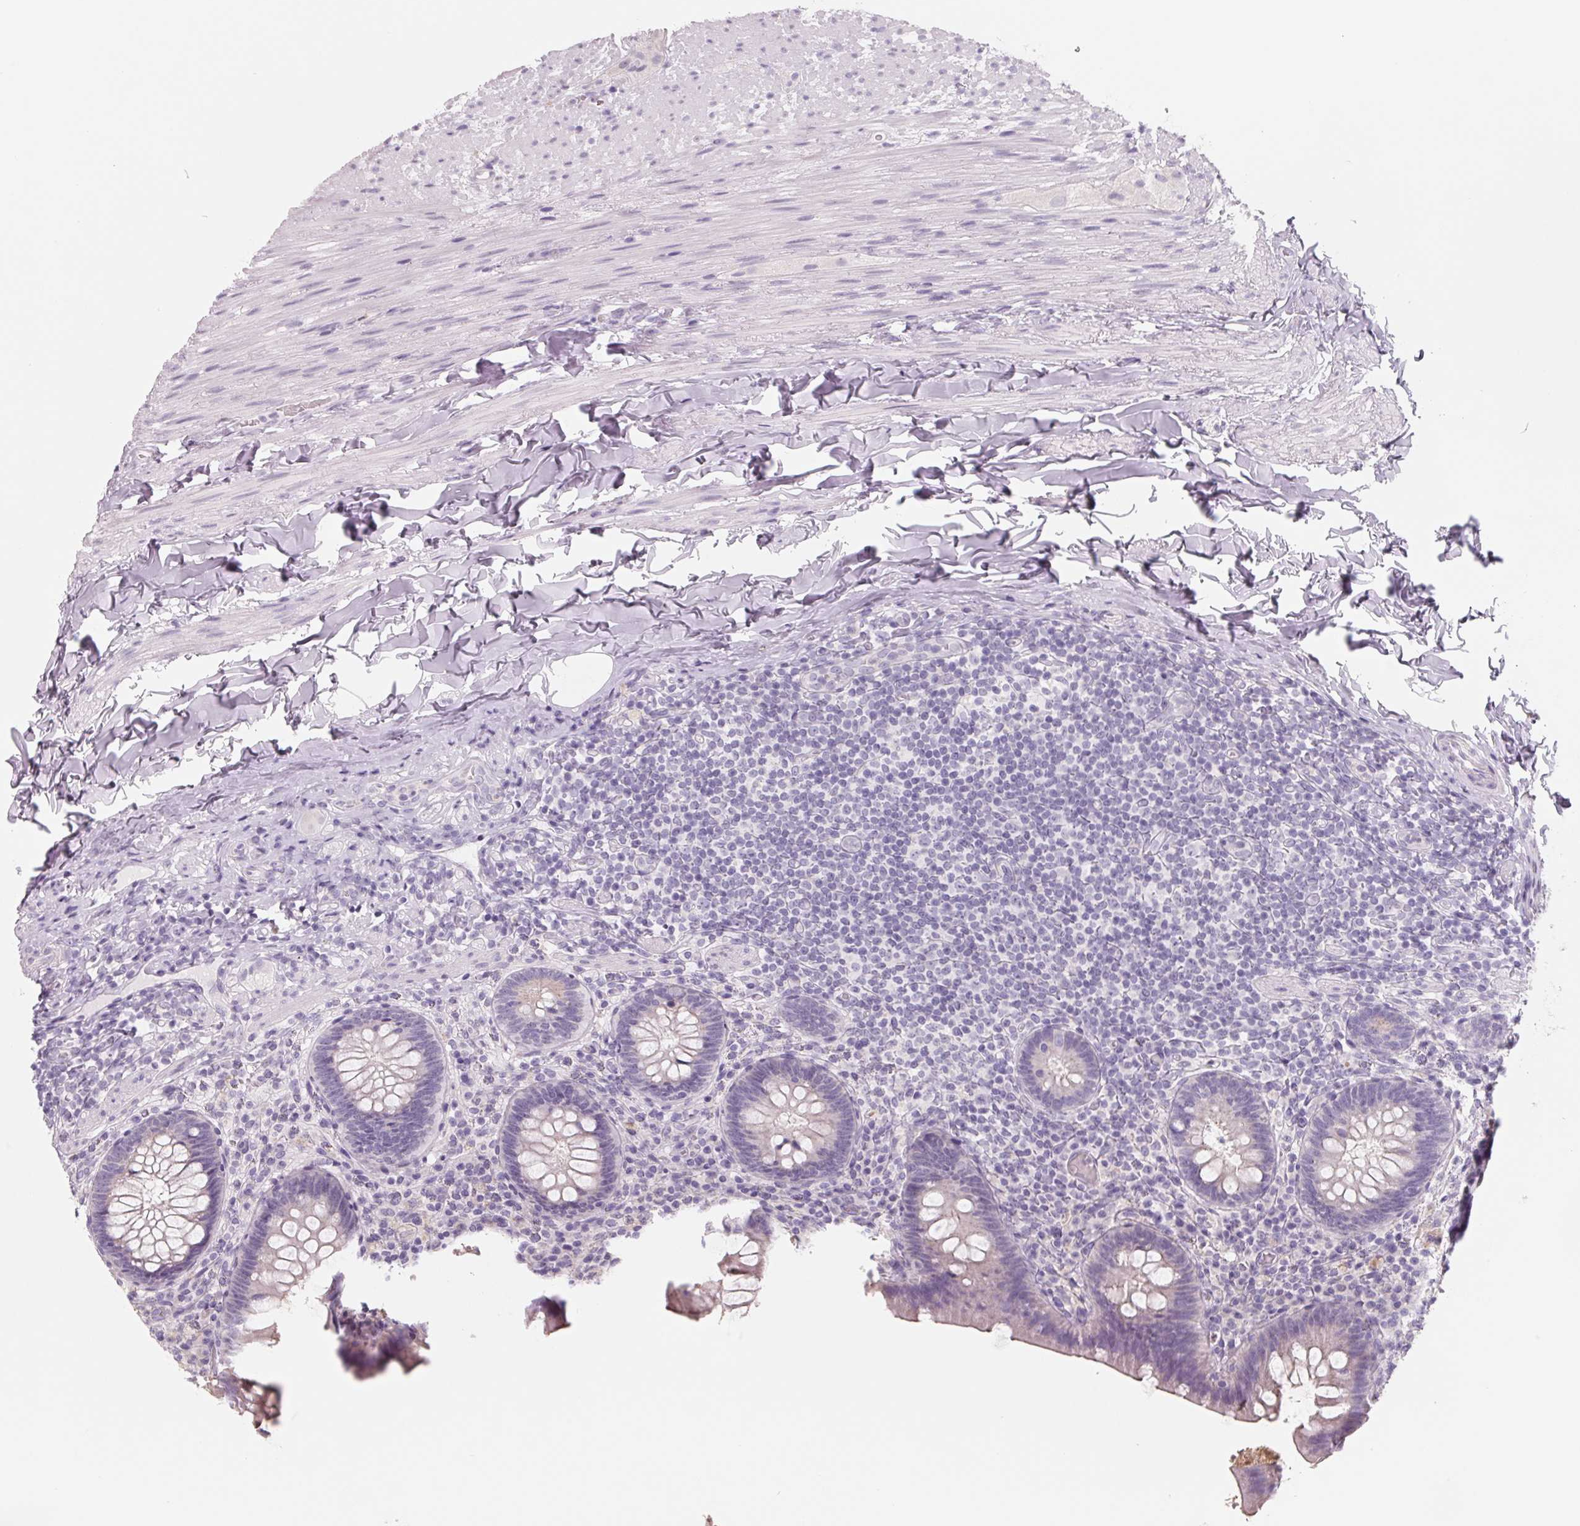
{"staining": {"intensity": "negative", "quantity": "none", "location": "none"}, "tissue": "appendix", "cell_type": "Glandular cells", "image_type": "normal", "snomed": [{"axis": "morphology", "description": "Normal tissue, NOS"}, {"axis": "topography", "description": "Appendix"}], "caption": "Glandular cells are negative for brown protein staining in benign appendix. (DAB immunohistochemistry, high magnification).", "gene": "FTCD", "patient": {"sex": "male", "age": 47}}